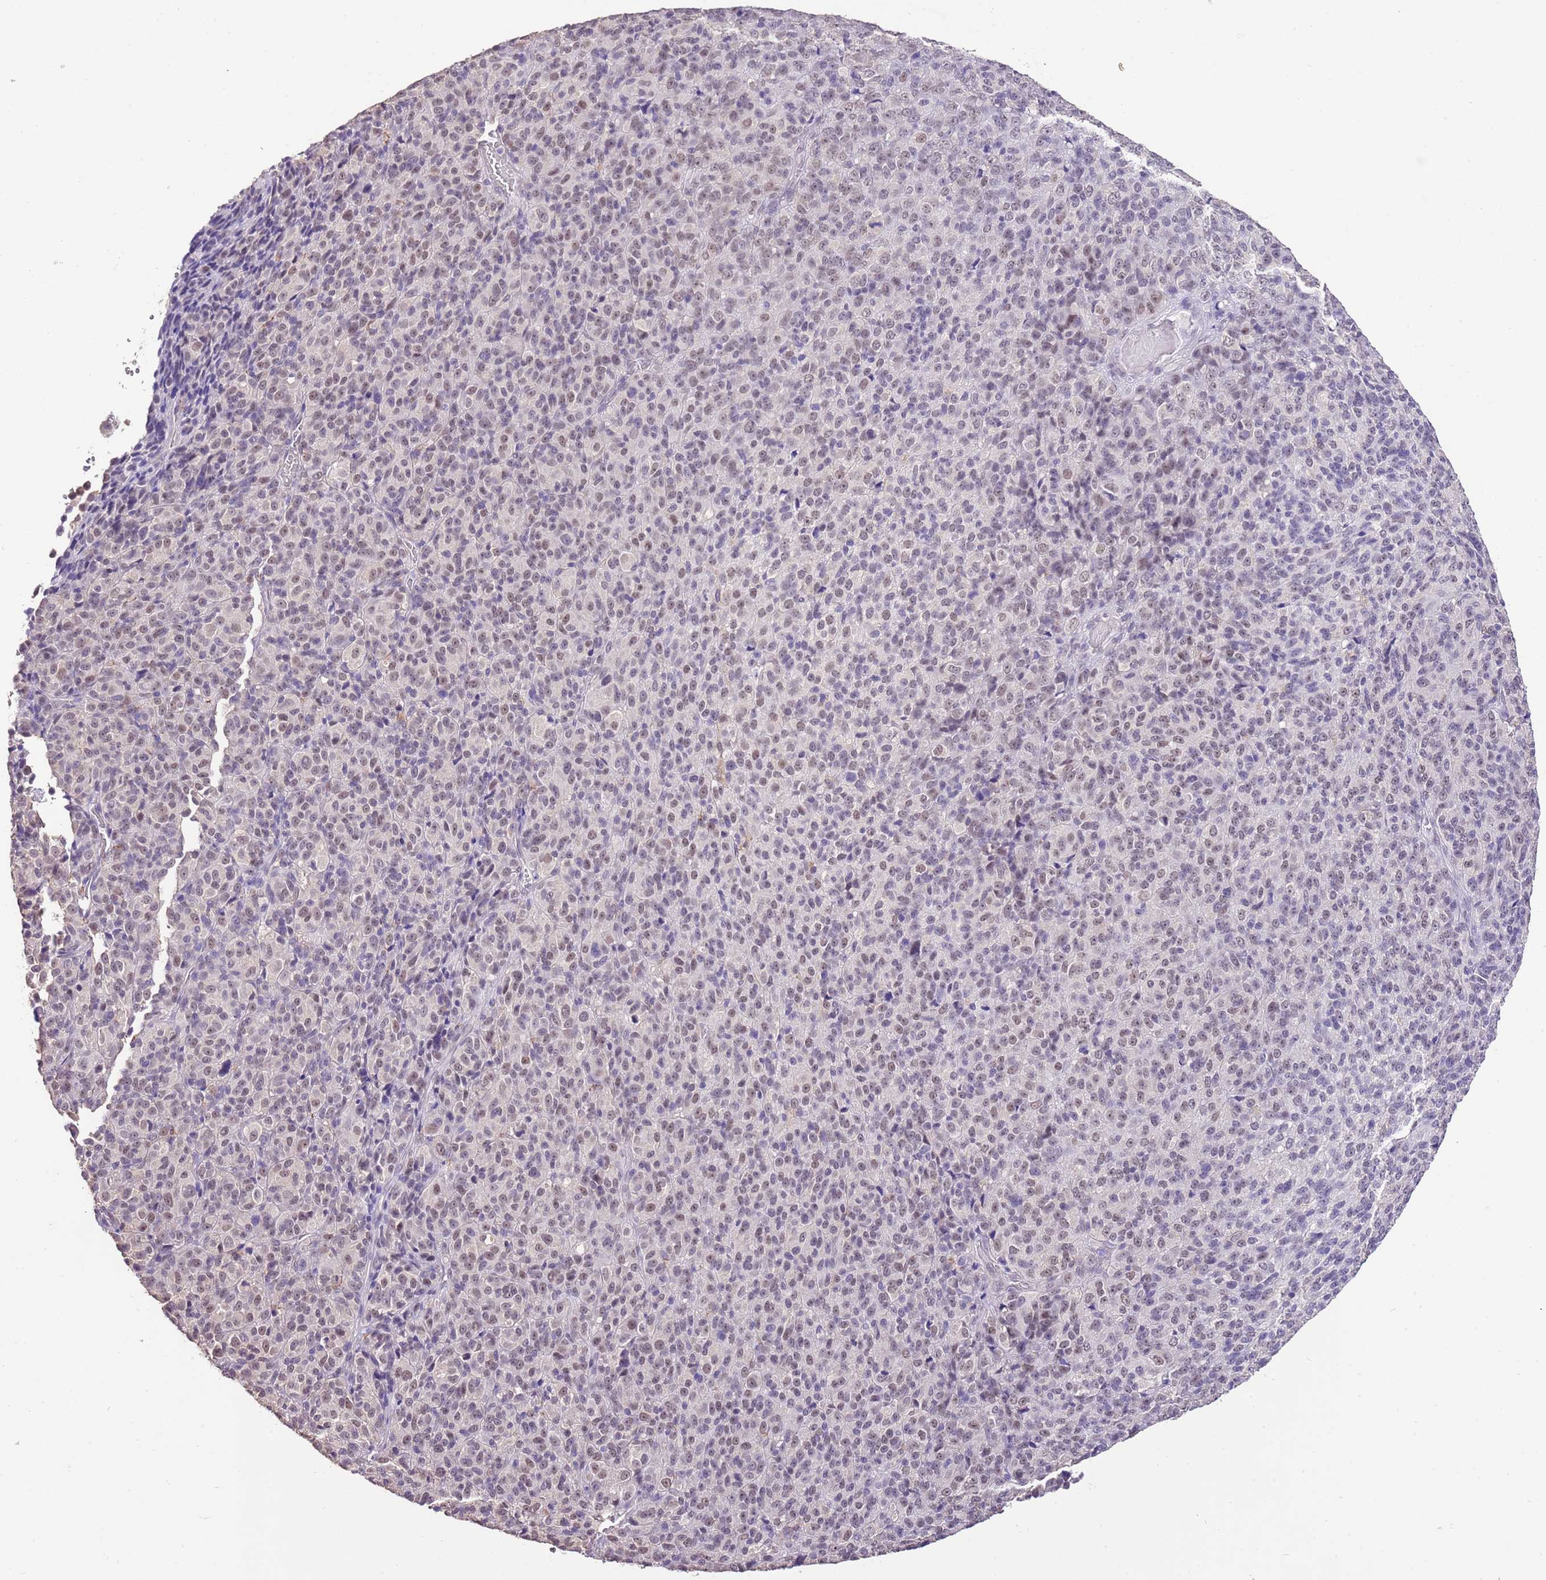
{"staining": {"intensity": "moderate", "quantity": ">75%", "location": "nuclear"}, "tissue": "melanoma", "cell_type": "Tumor cells", "image_type": "cancer", "snomed": [{"axis": "morphology", "description": "Malignant melanoma, Metastatic site"}, {"axis": "topography", "description": "Brain"}], "caption": "Protein expression analysis of human melanoma reveals moderate nuclear staining in approximately >75% of tumor cells. (brown staining indicates protein expression, while blue staining denotes nuclei).", "gene": "IZUMO4", "patient": {"sex": "female", "age": 56}}